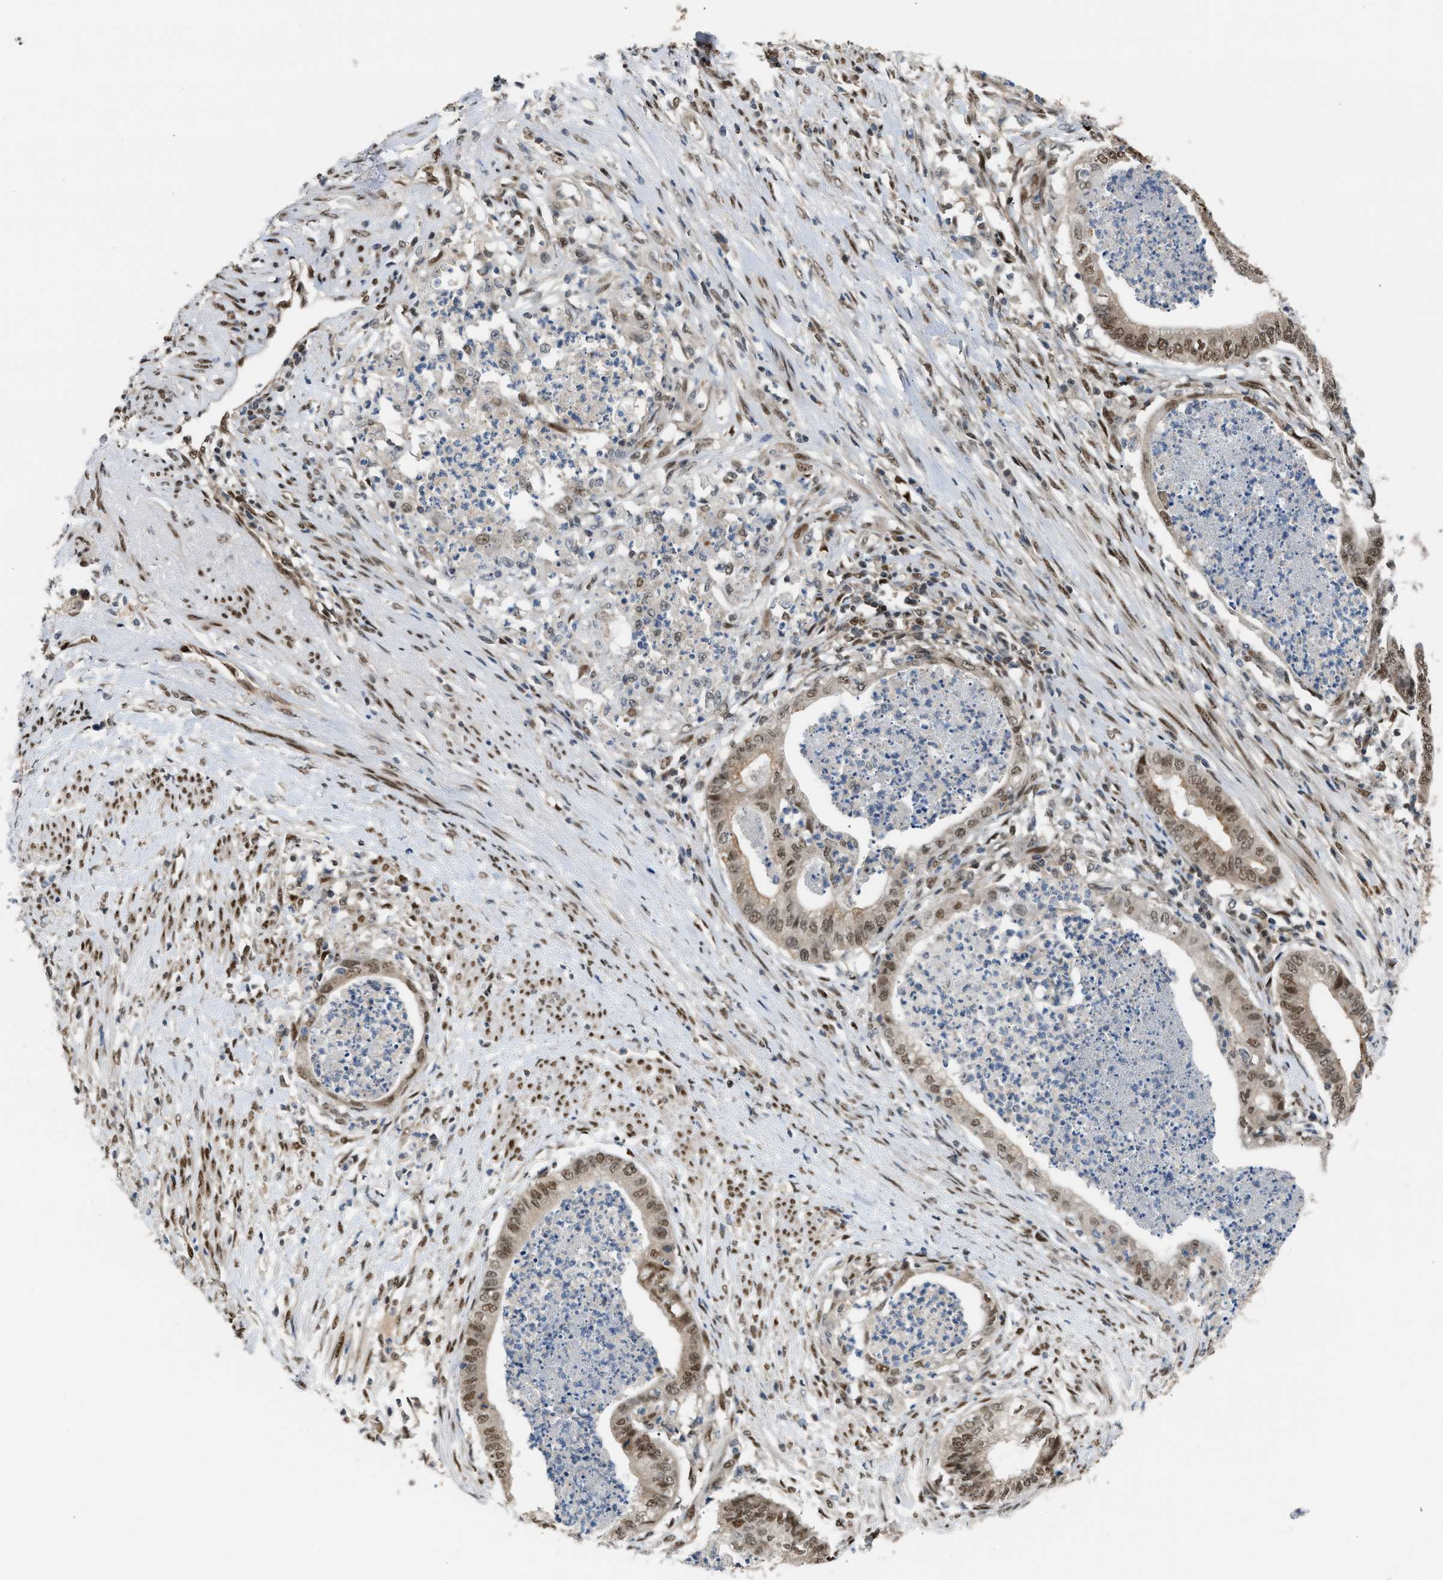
{"staining": {"intensity": "moderate", "quantity": ">75%", "location": "nuclear"}, "tissue": "endometrial cancer", "cell_type": "Tumor cells", "image_type": "cancer", "snomed": [{"axis": "morphology", "description": "Necrosis, NOS"}, {"axis": "morphology", "description": "Adenocarcinoma, NOS"}, {"axis": "topography", "description": "Endometrium"}], "caption": "Immunohistochemical staining of human endometrial cancer displays medium levels of moderate nuclear protein staining in approximately >75% of tumor cells.", "gene": "SSBP2", "patient": {"sex": "female", "age": 79}}